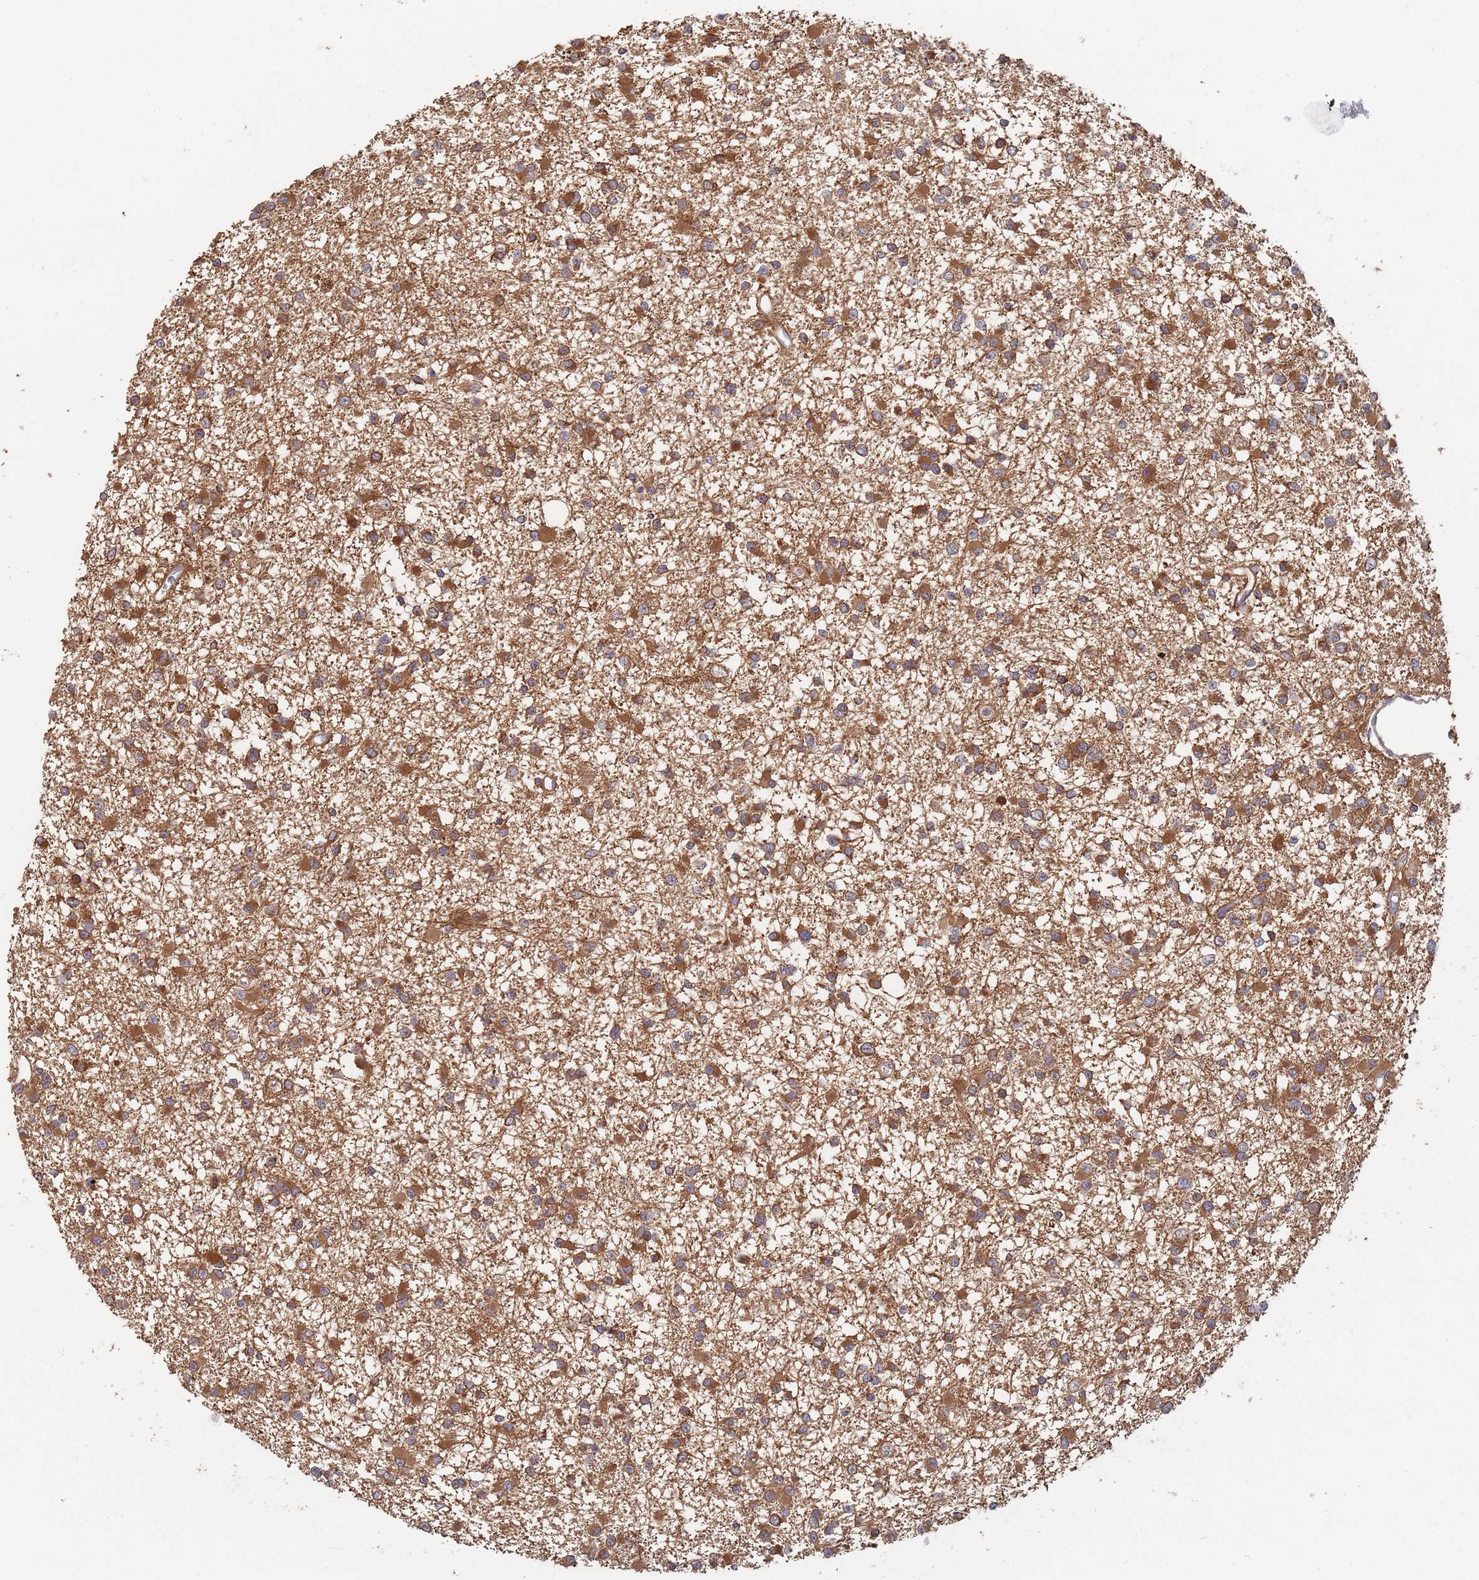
{"staining": {"intensity": "strong", "quantity": ">75%", "location": "cytoplasmic/membranous"}, "tissue": "glioma", "cell_type": "Tumor cells", "image_type": "cancer", "snomed": [{"axis": "morphology", "description": "Glioma, malignant, Low grade"}, {"axis": "topography", "description": "Brain"}], "caption": "IHC photomicrograph of human glioma stained for a protein (brown), which demonstrates high levels of strong cytoplasmic/membranous expression in about >75% of tumor cells.", "gene": "GDI2", "patient": {"sex": "female", "age": 22}}